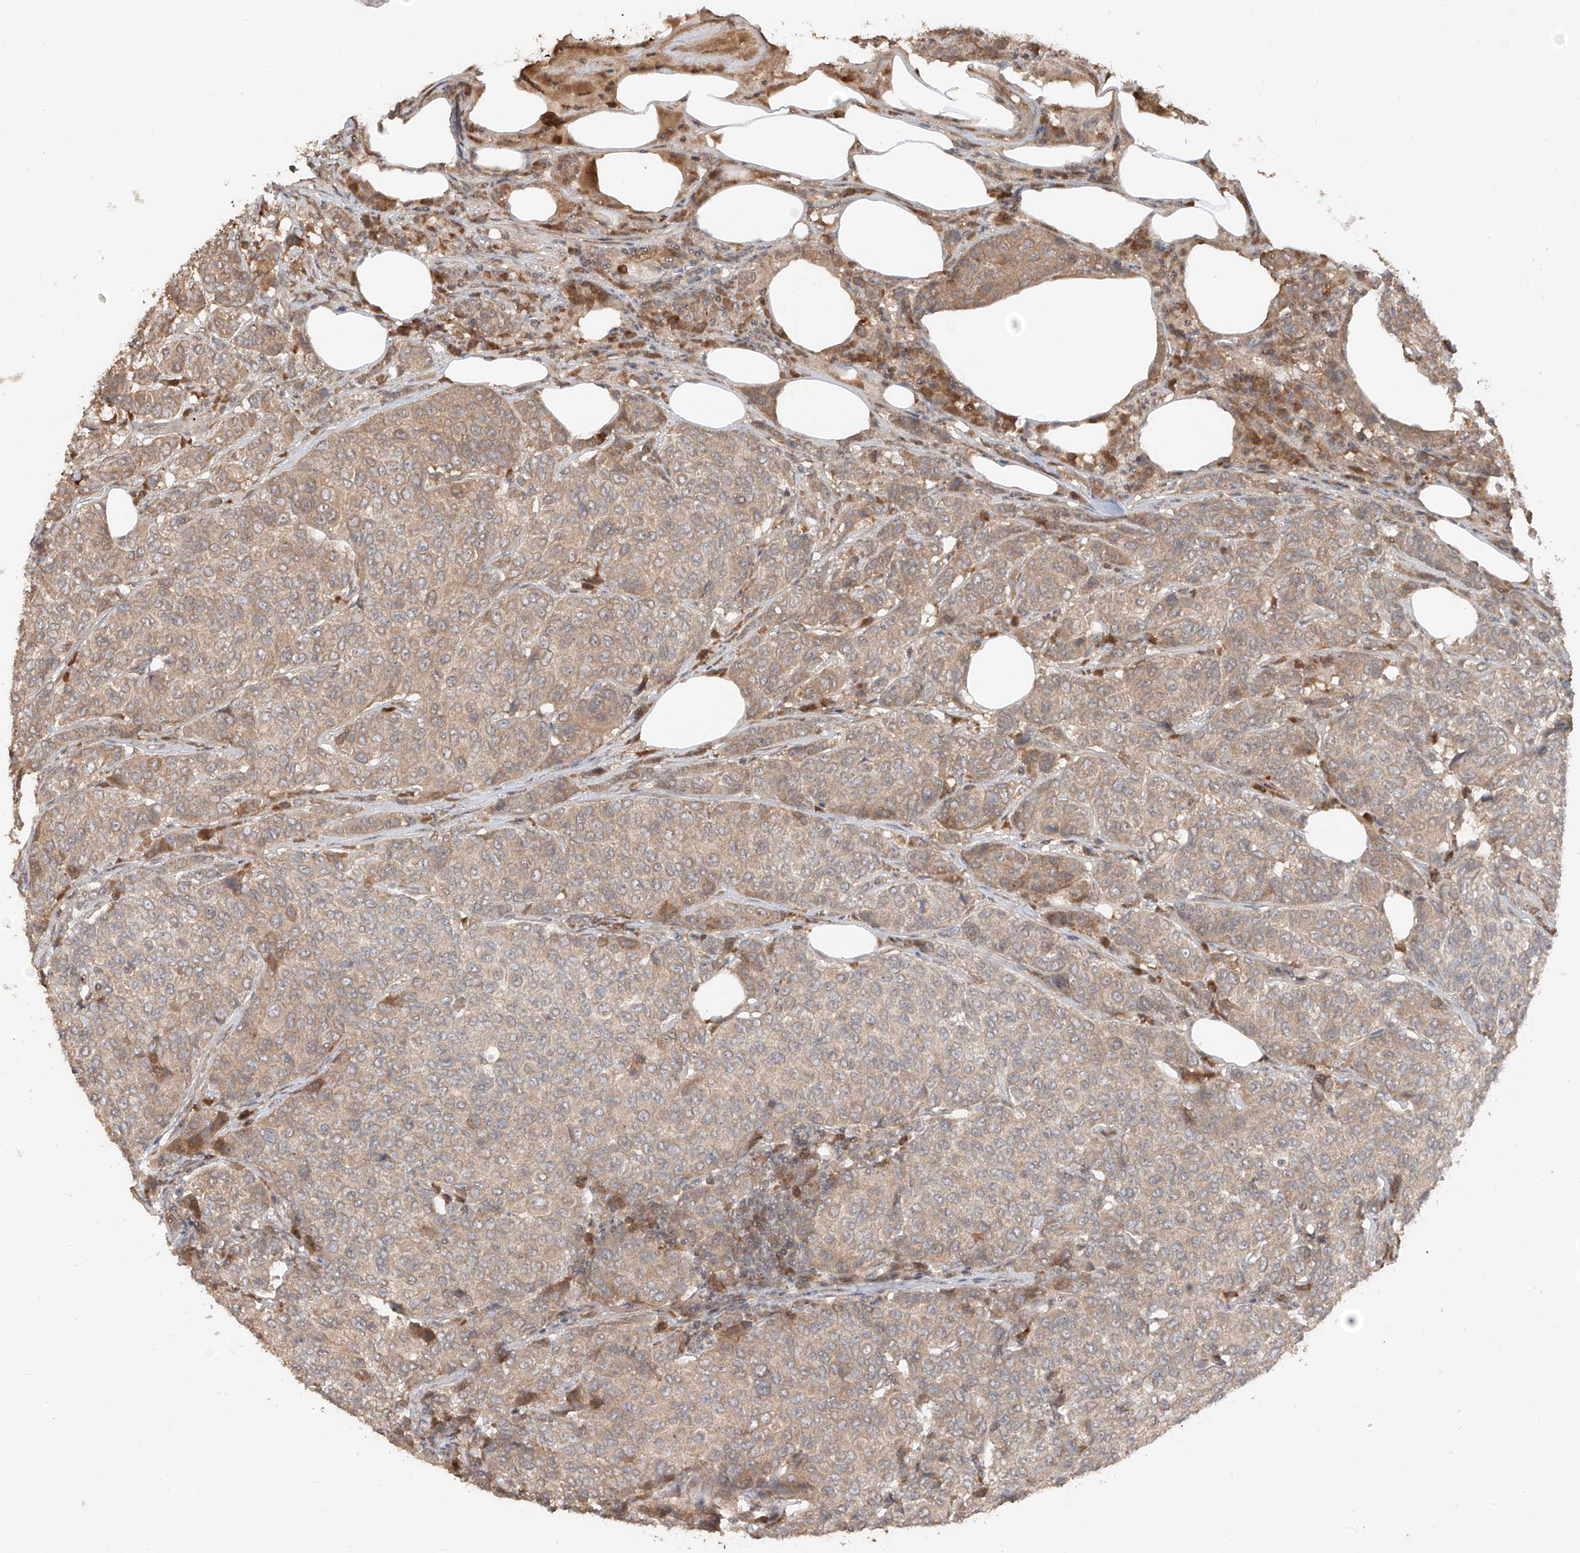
{"staining": {"intensity": "weak", "quantity": ">75%", "location": "cytoplasmic/membranous"}, "tissue": "breast cancer", "cell_type": "Tumor cells", "image_type": "cancer", "snomed": [{"axis": "morphology", "description": "Duct carcinoma"}, {"axis": "topography", "description": "Breast"}], "caption": "Immunohistochemical staining of breast cancer demonstrates low levels of weak cytoplasmic/membranous staining in approximately >75% of tumor cells.", "gene": "COLGALT2", "patient": {"sex": "female", "age": 55}}